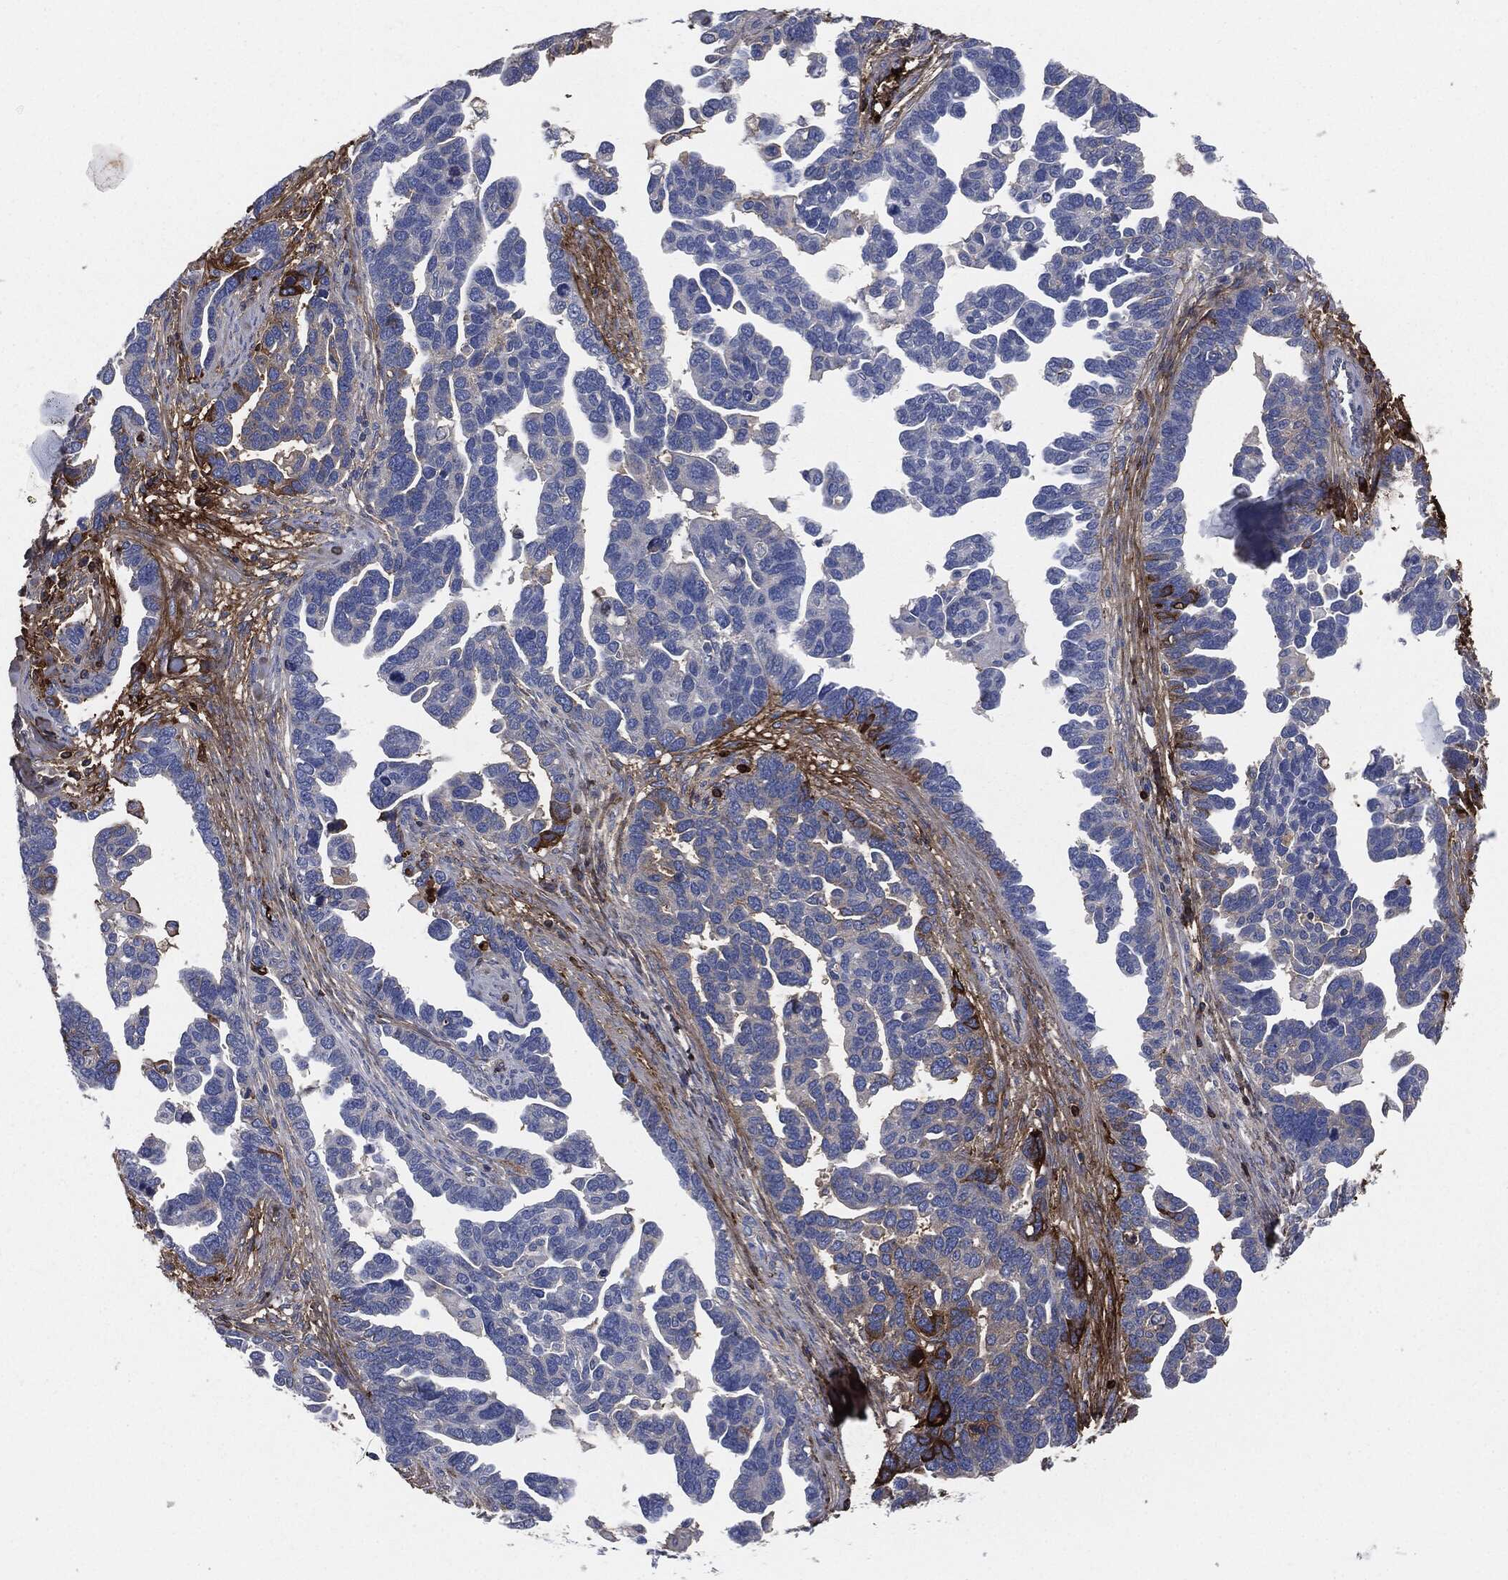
{"staining": {"intensity": "strong", "quantity": "<25%", "location": "cytoplasmic/membranous"}, "tissue": "ovarian cancer", "cell_type": "Tumor cells", "image_type": "cancer", "snomed": [{"axis": "morphology", "description": "Cystadenocarcinoma, serous, NOS"}, {"axis": "topography", "description": "Ovary"}], "caption": "Immunohistochemistry image of neoplastic tissue: serous cystadenocarcinoma (ovarian) stained using IHC reveals medium levels of strong protein expression localized specifically in the cytoplasmic/membranous of tumor cells, appearing as a cytoplasmic/membranous brown color.", "gene": "APOB", "patient": {"sex": "female", "age": 54}}